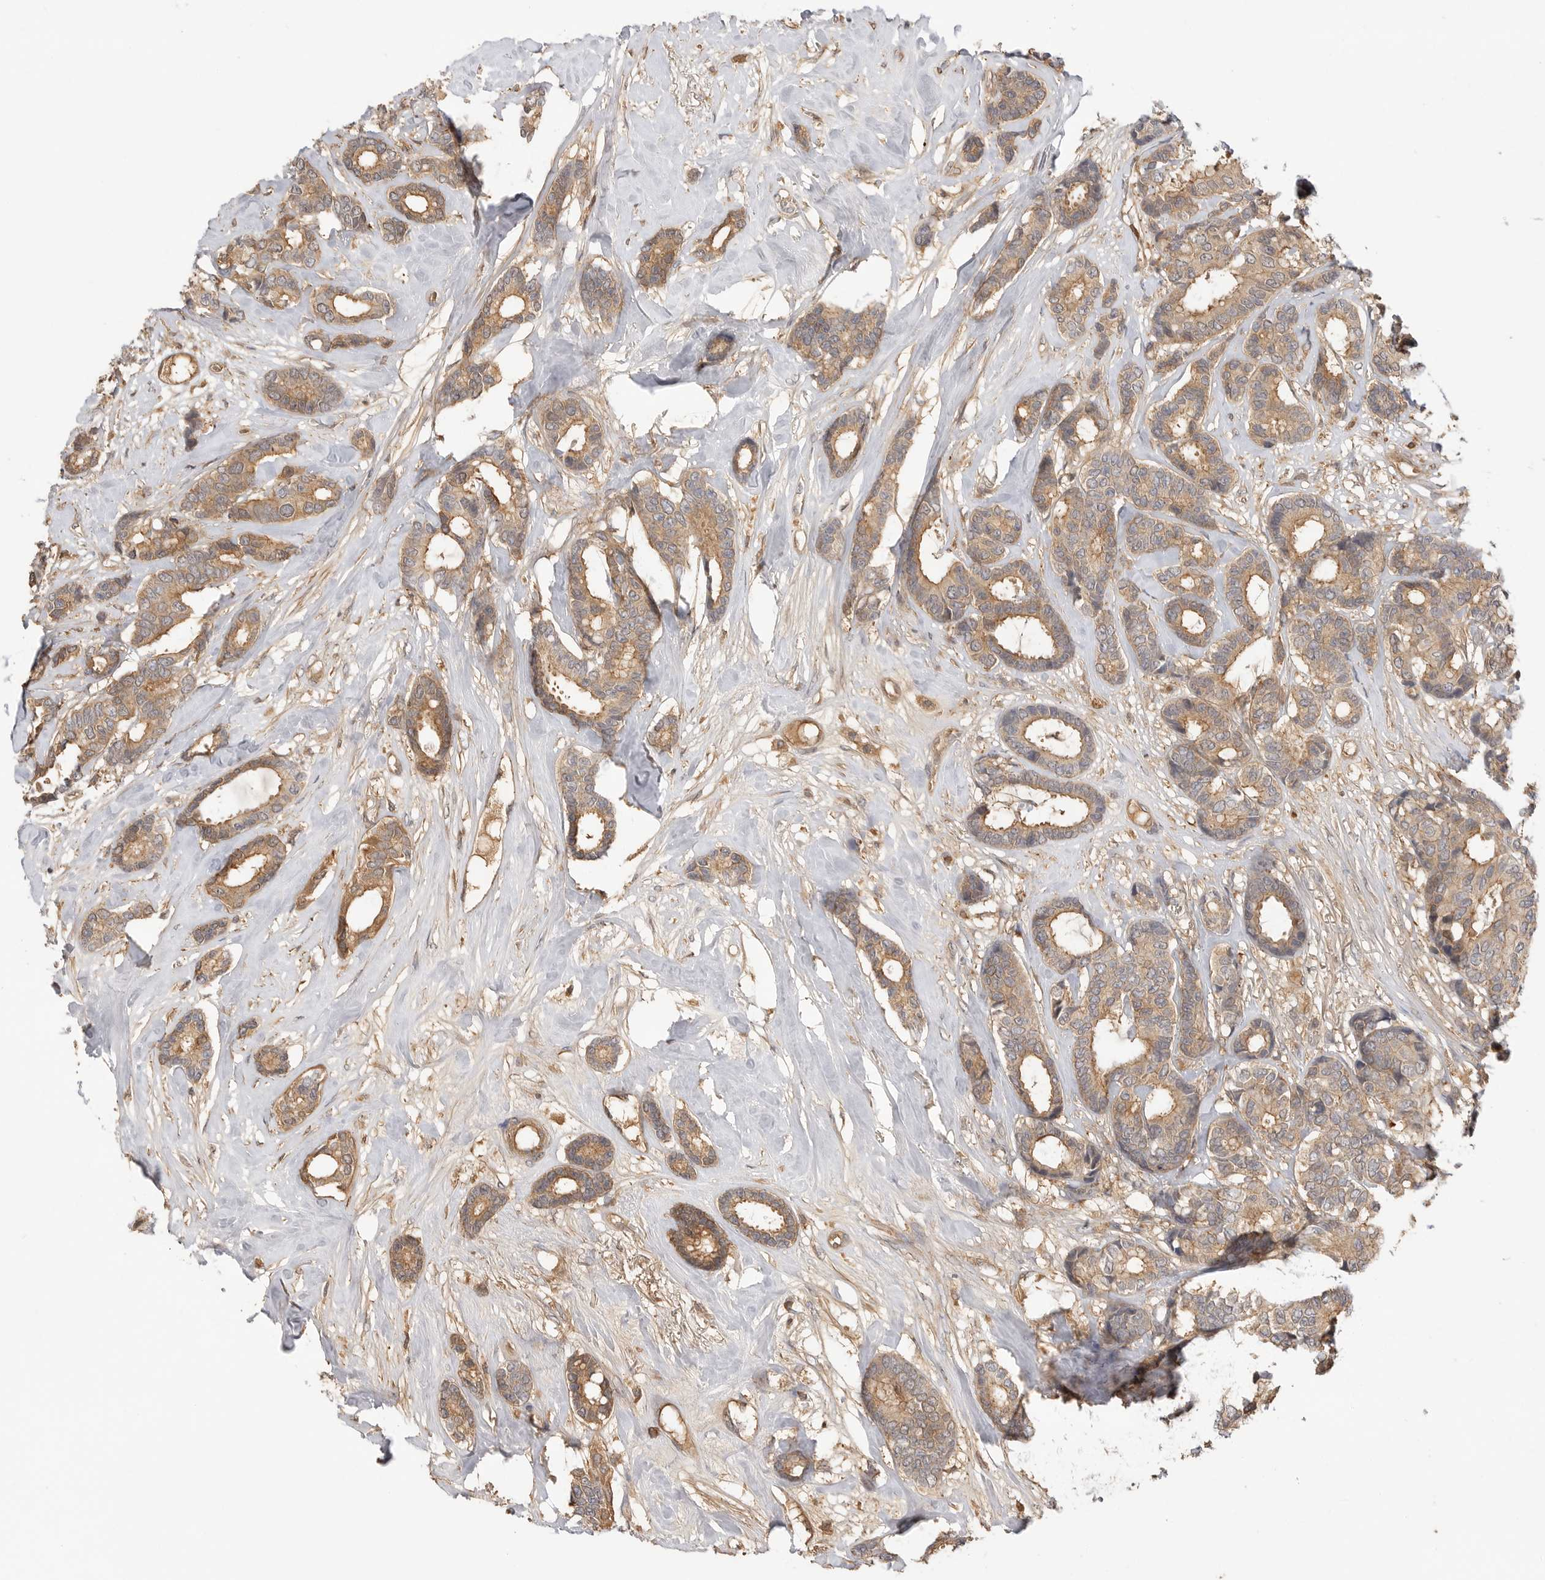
{"staining": {"intensity": "moderate", "quantity": ">75%", "location": "cytoplasmic/membranous"}, "tissue": "breast cancer", "cell_type": "Tumor cells", "image_type": "cancer", "snomed": [{"axis": "morphology", "description": "Duct carcinoma"}, {"axis": "topography", "description": "Breast"}], "caption": "Immunohistochemistry (IHC) histopathology image of infiltrating ductal carcinoma (breast) stained for a protein (brown), which shows medium levels of moderate cytoplasmic/membranous staining in approximately >75% of tumor cells.", "gene": "CLDN12", "patient": {"sex": "female", "age": 87}}